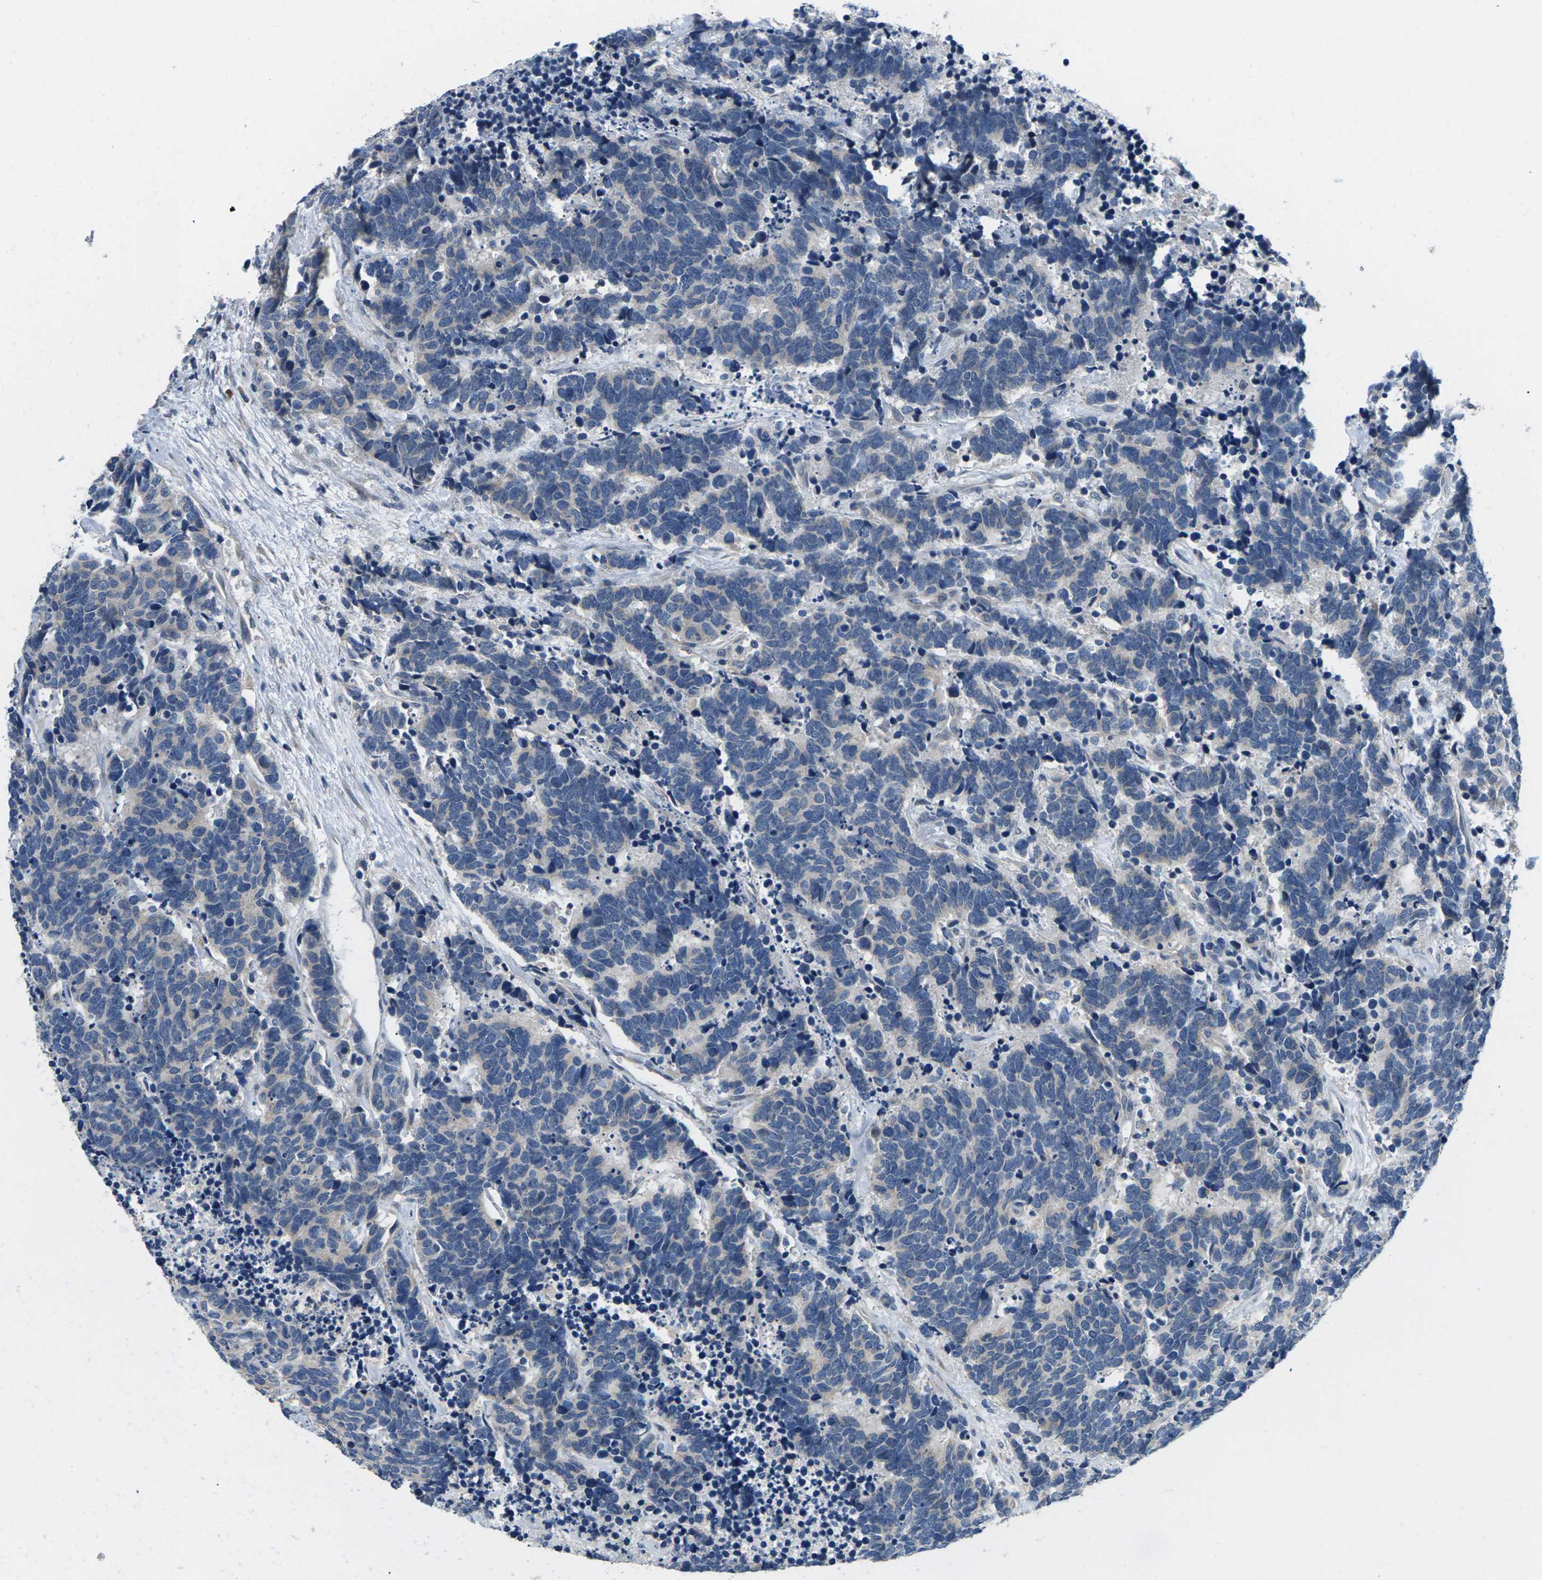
{"staining": {"intensity": "negative", "quantity": "none", "location": "none"}, "tissue": "carcinoid", "cell_type": "Tumor cells", "image_type": "cancer", "snomed": [{"axis": "morphology", "description": "Carcinoma, NOS"}, {"axis": "morphology", "description": "Carcinoid, malignant, NOS"}, {"axis": "topography", "description": "Urinary bladder"}], "caption": "A high-resolution image shows immunohistochemistry staining of carcinoid, which exhibits no significant staining in tumor cells.", "gene": "ERGIC3", "patient": {"sex": "male", "age": 57}}